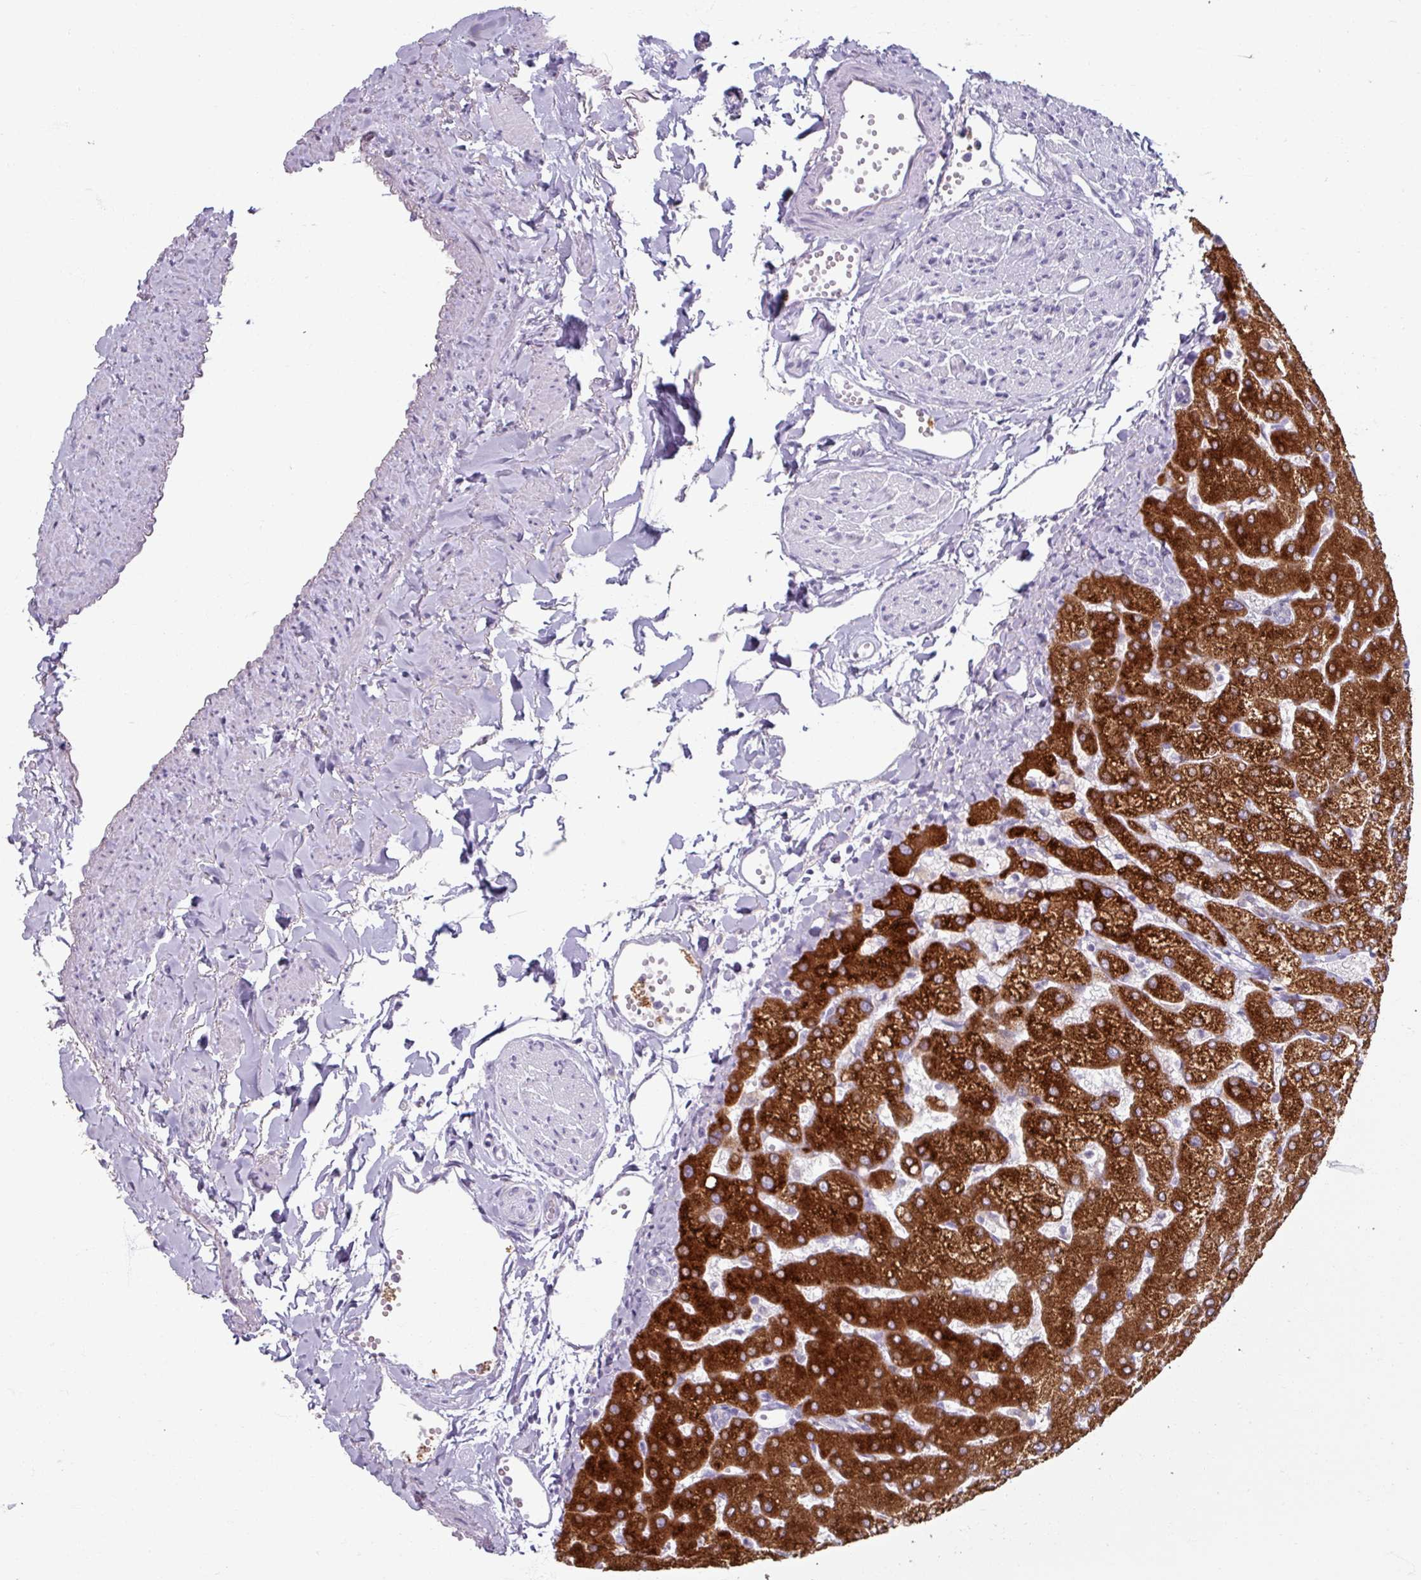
{"staining": {"intensity": "negative", "quantity": "none", "location": "none"}, "tissue": "liver", "cell_type": "Cholangiocytes", "image_type": "normal", "snomed": [{"axis": "morphology", "description": "Normal tissue, NOS"}, {"axis": "topography", "description": "Liver"}], "caption": "The histopathology image displays no staining of cholangiocytes in unremarkable liver.", "gene": "SLC27A5", "patient": {"sex": "female", "age": 54}}